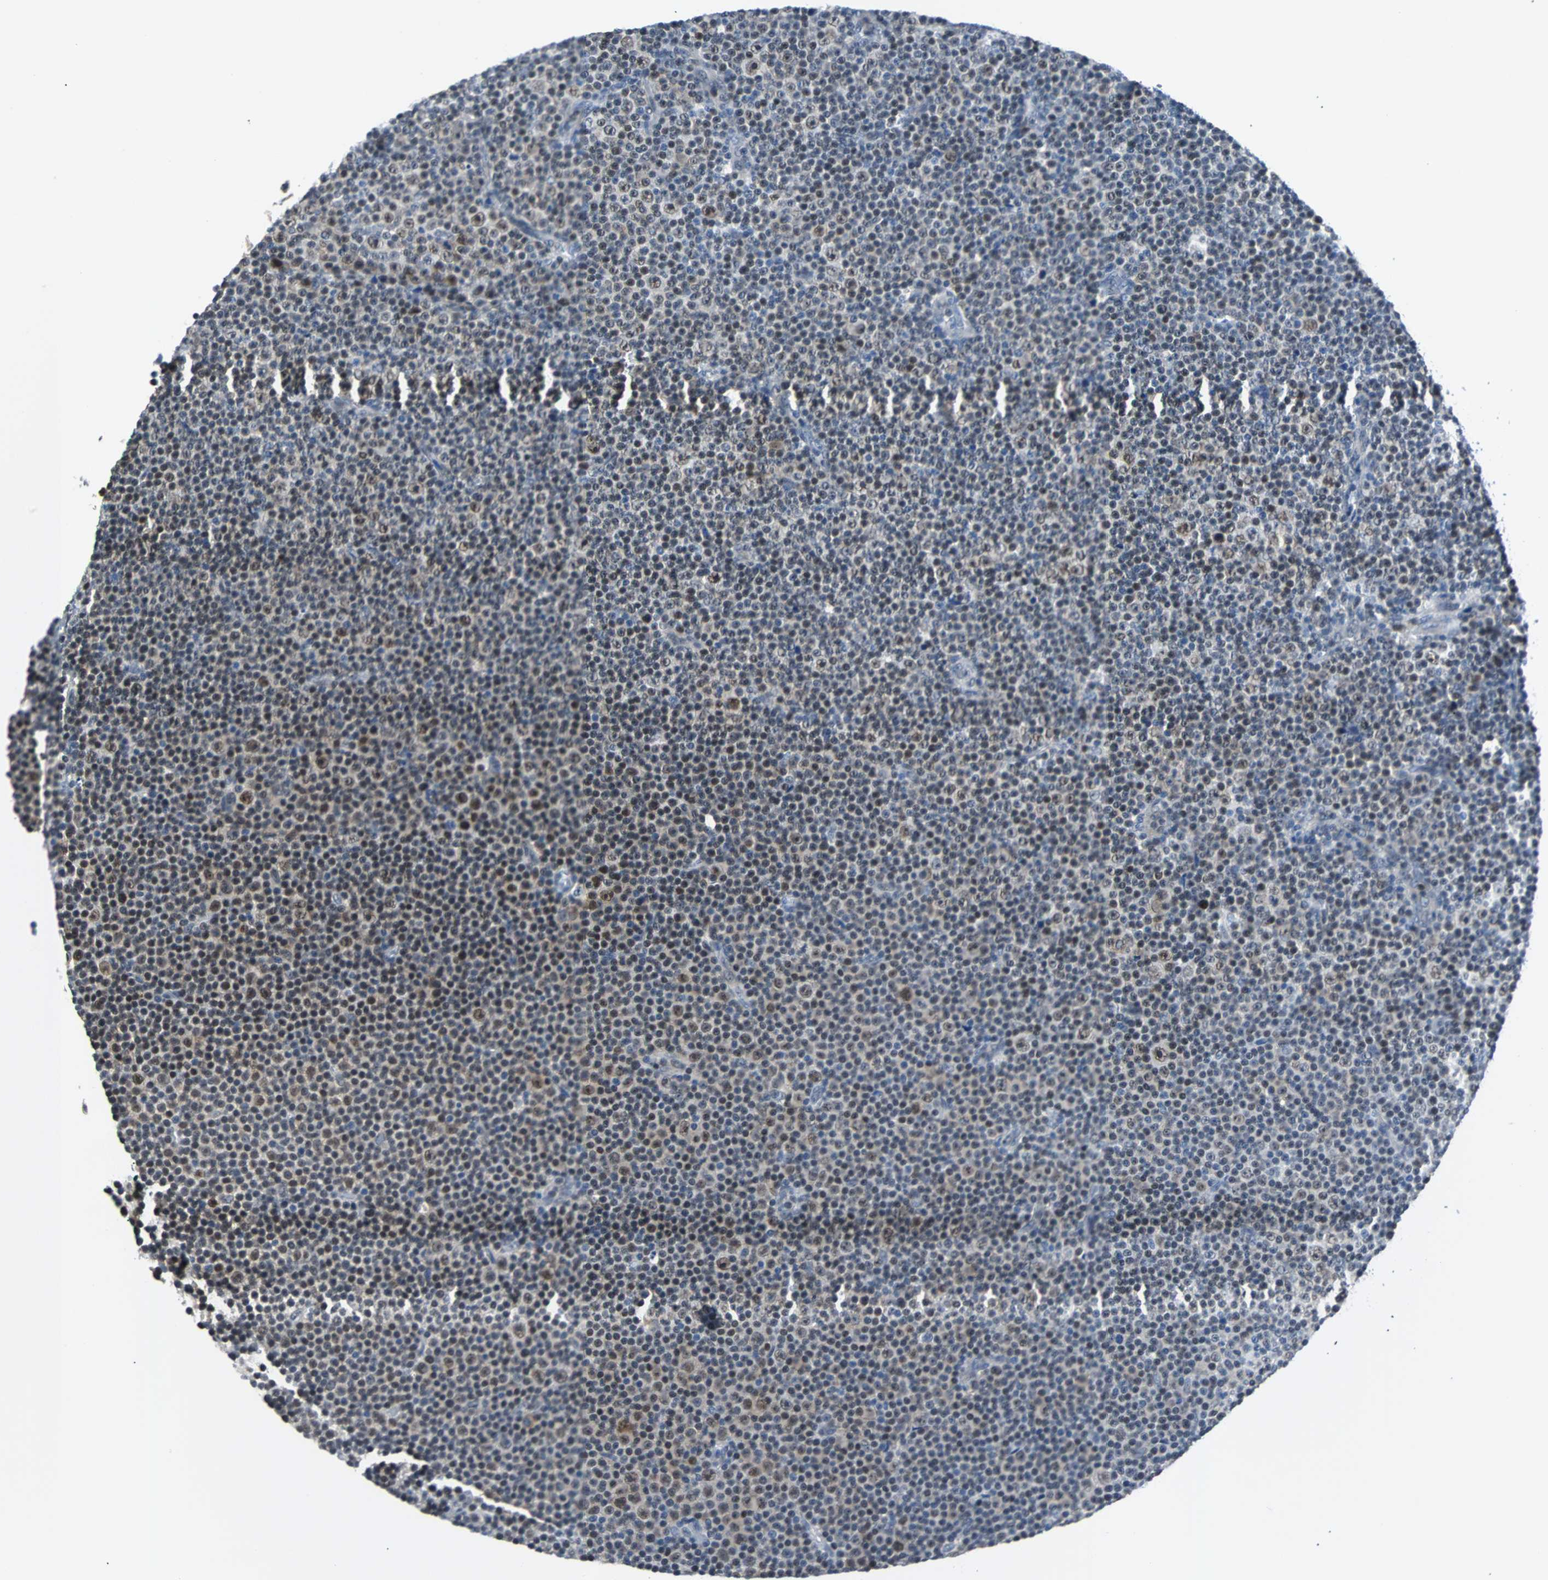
{"staining": {"intensity": "weak", "quantity": "<25%", "location": "nuclear"}, "tissue": "lymphoma", "cell_type": "Tumor cells", "image_type": "cancer", "snomed": [{"axis": "morphology", "description": "Malignant lymphoma, non-Hodgkin's type, Low grade"}, {"axis": "topography", "description": "Lymph node"}], "caption": "Tumor cells are negative for protein expression in human low-grade malignant lymphoma, non-Hodgkin's type.", "gene": "USP28", "patient": {"sex": "female", "age": 67}}